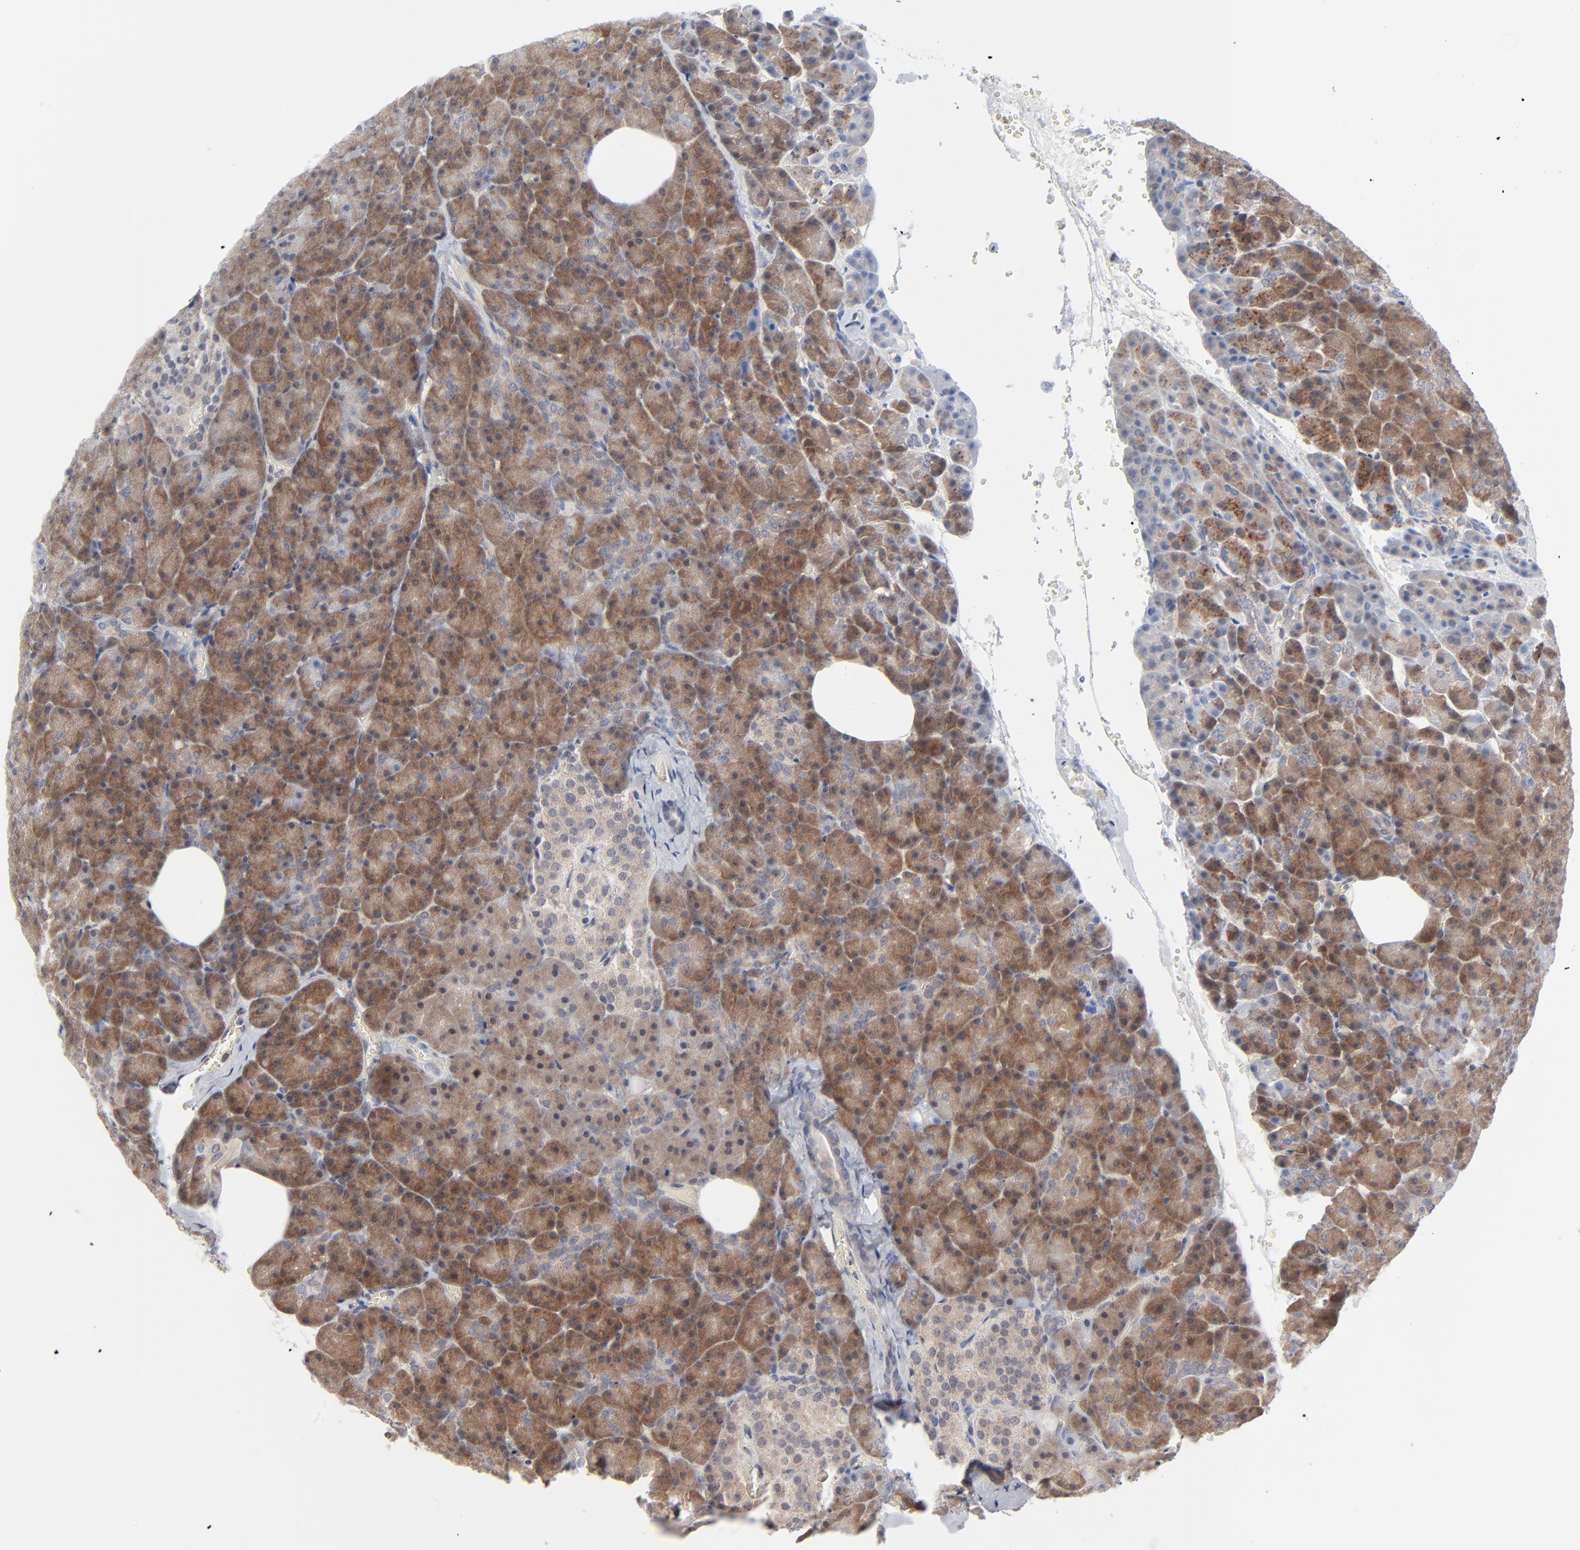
{"staining": {"intensity": "moderate", "quantity": "25%-75%", "location": "cytoplasmic/membranous"}, "tissue": "pancreas", "cell_type": "Exocrine glandular cells", "image_type": "normal", "snomed": [{"axis": "morphology", "description": "Normal tissue, NOS"}, {"axis": "topography", "description": "Pancreas"}], "caption": "DAB (3,3'-diaminobenzidine) immunohistochemical staining of unremarkable pancreas displays moderate cytoplasmic/membranous protein expression in approximately 25%-75% of exocrine glandular cells. (IHC, brightfield microscopy, high magnification).", "gene": "RPS6KB1", "patient": {"sex": "female", "age": 35}}